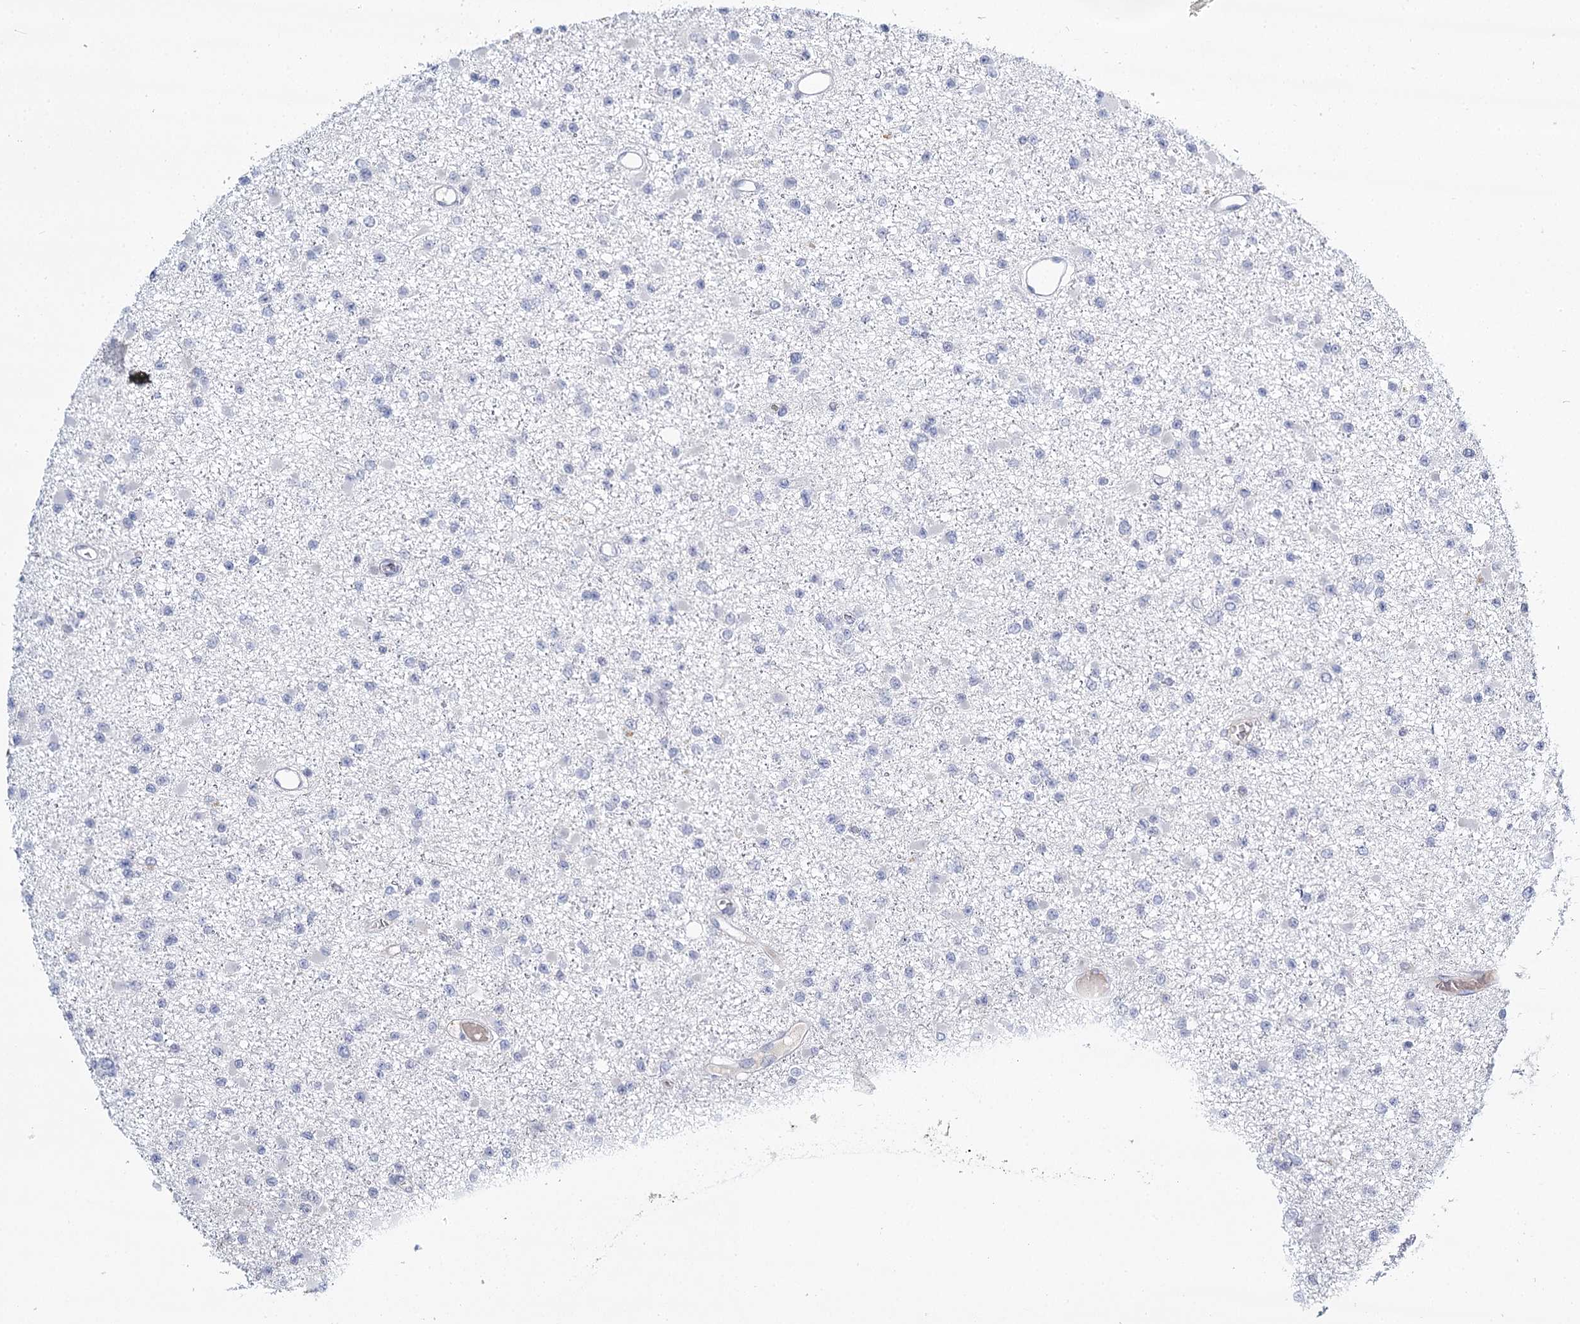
{"staining": {"intensity": "negative", "quantity": "none", "location": "none"}, "tissue": "glioma", "cell_type": "Tumor cells", "image_type": "cancer", "snomed": [{"axis": "morphology", "description": "Glioma, malignant, Low grade"}, {"axis": "topography", "description": "Brain"}], "caption": "This is an IHC image of human glioma. There is no expression in tumor cells.", "gene": "IGSF3", "patient": {"sex": "female", "age": 22}}